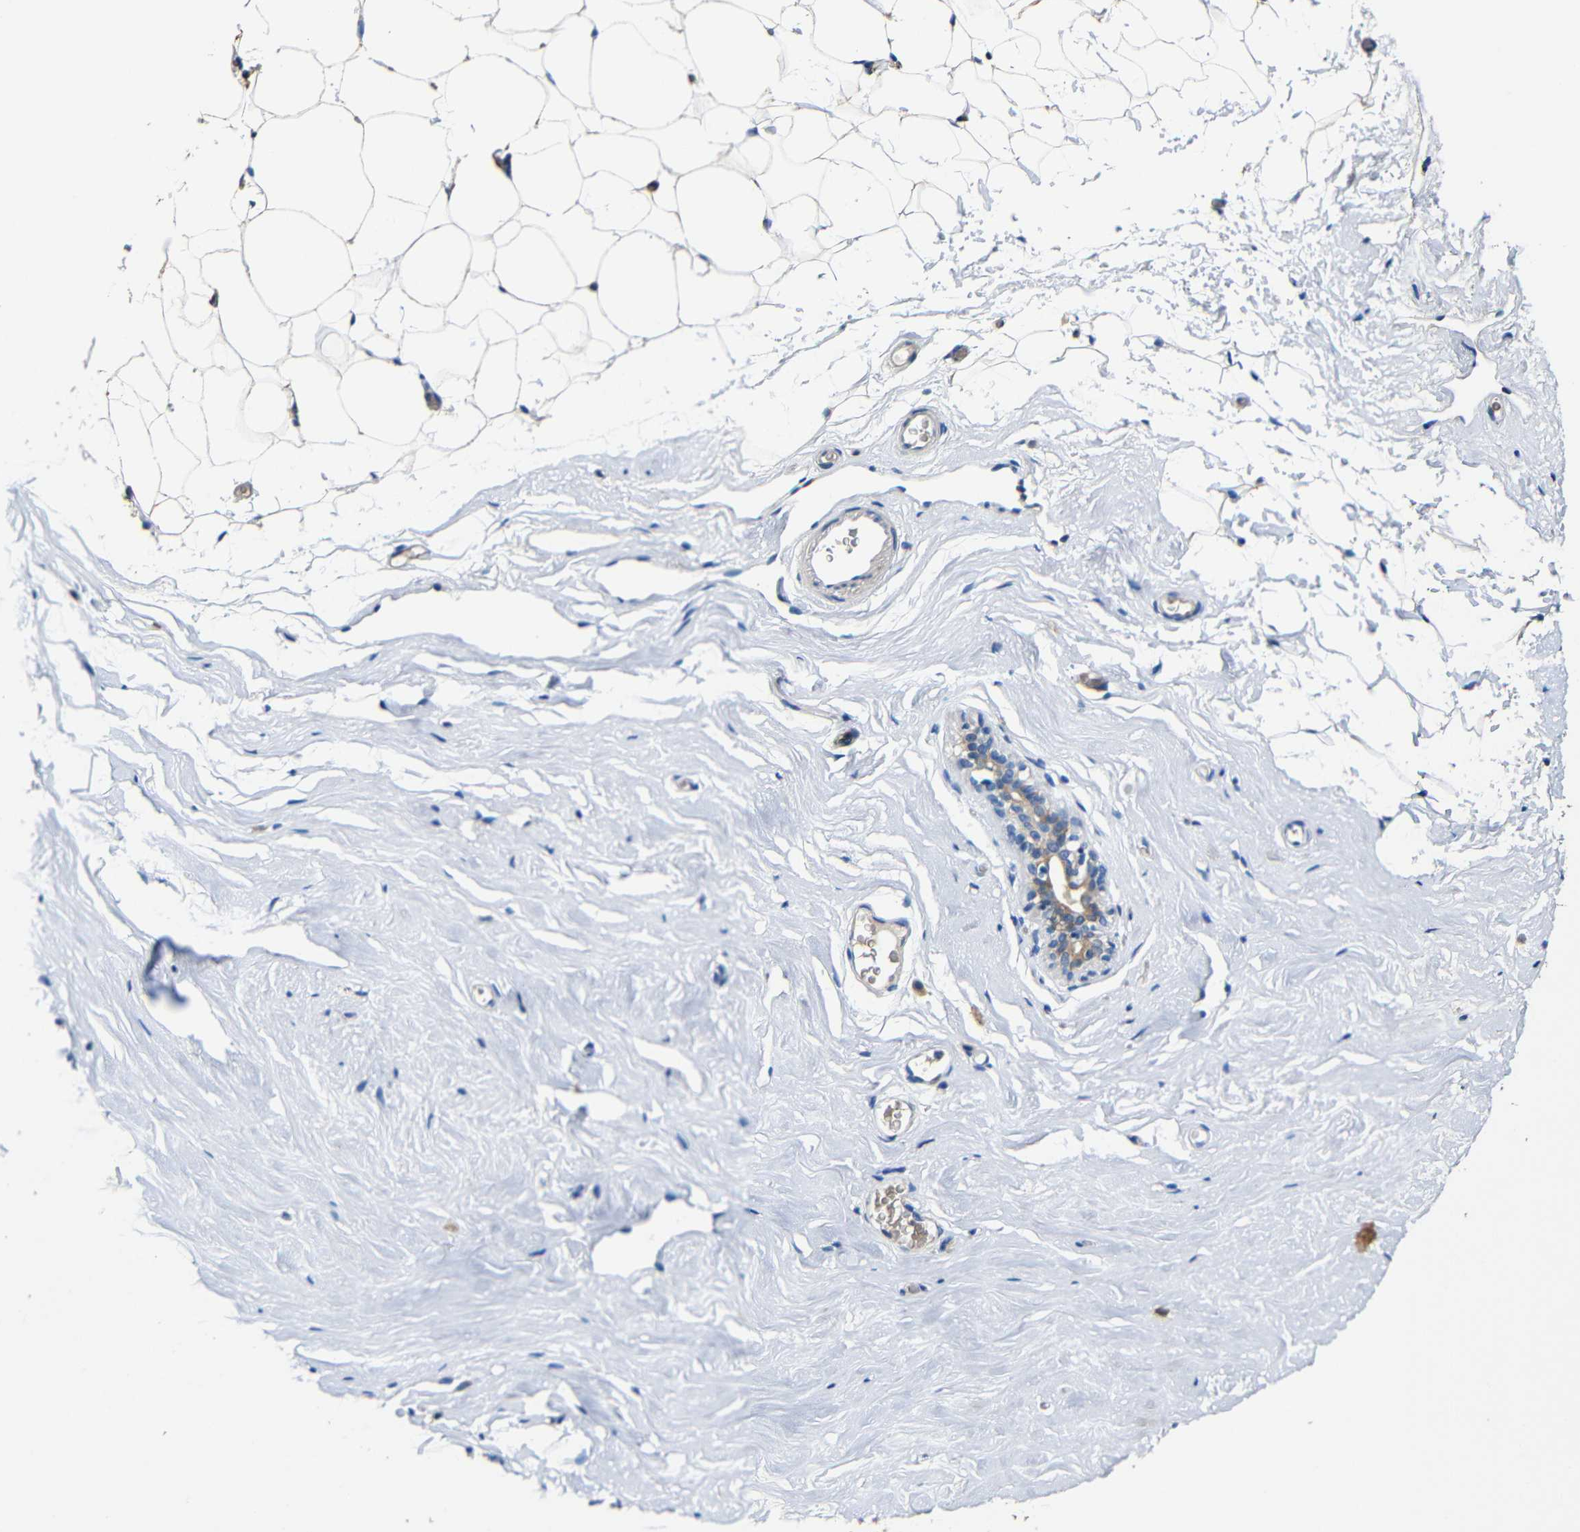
{"staining": {"intensity": "negative", "quantity": "none", "location": "none"}, "tissue": "breast", "cell_type": "Adipocytes", "image_type": "normal", "snomed": [{"axis": "morphology", "description": "Normal tissue, NOS"}, {"axis": "topography", "description": "Breast"}], "caption": "This is an IHC micrograph of unremarkable breast. There is no expression in adipocytes.", "gene": "ACKR2", "patient": {"sex": "female", "age": 75}}